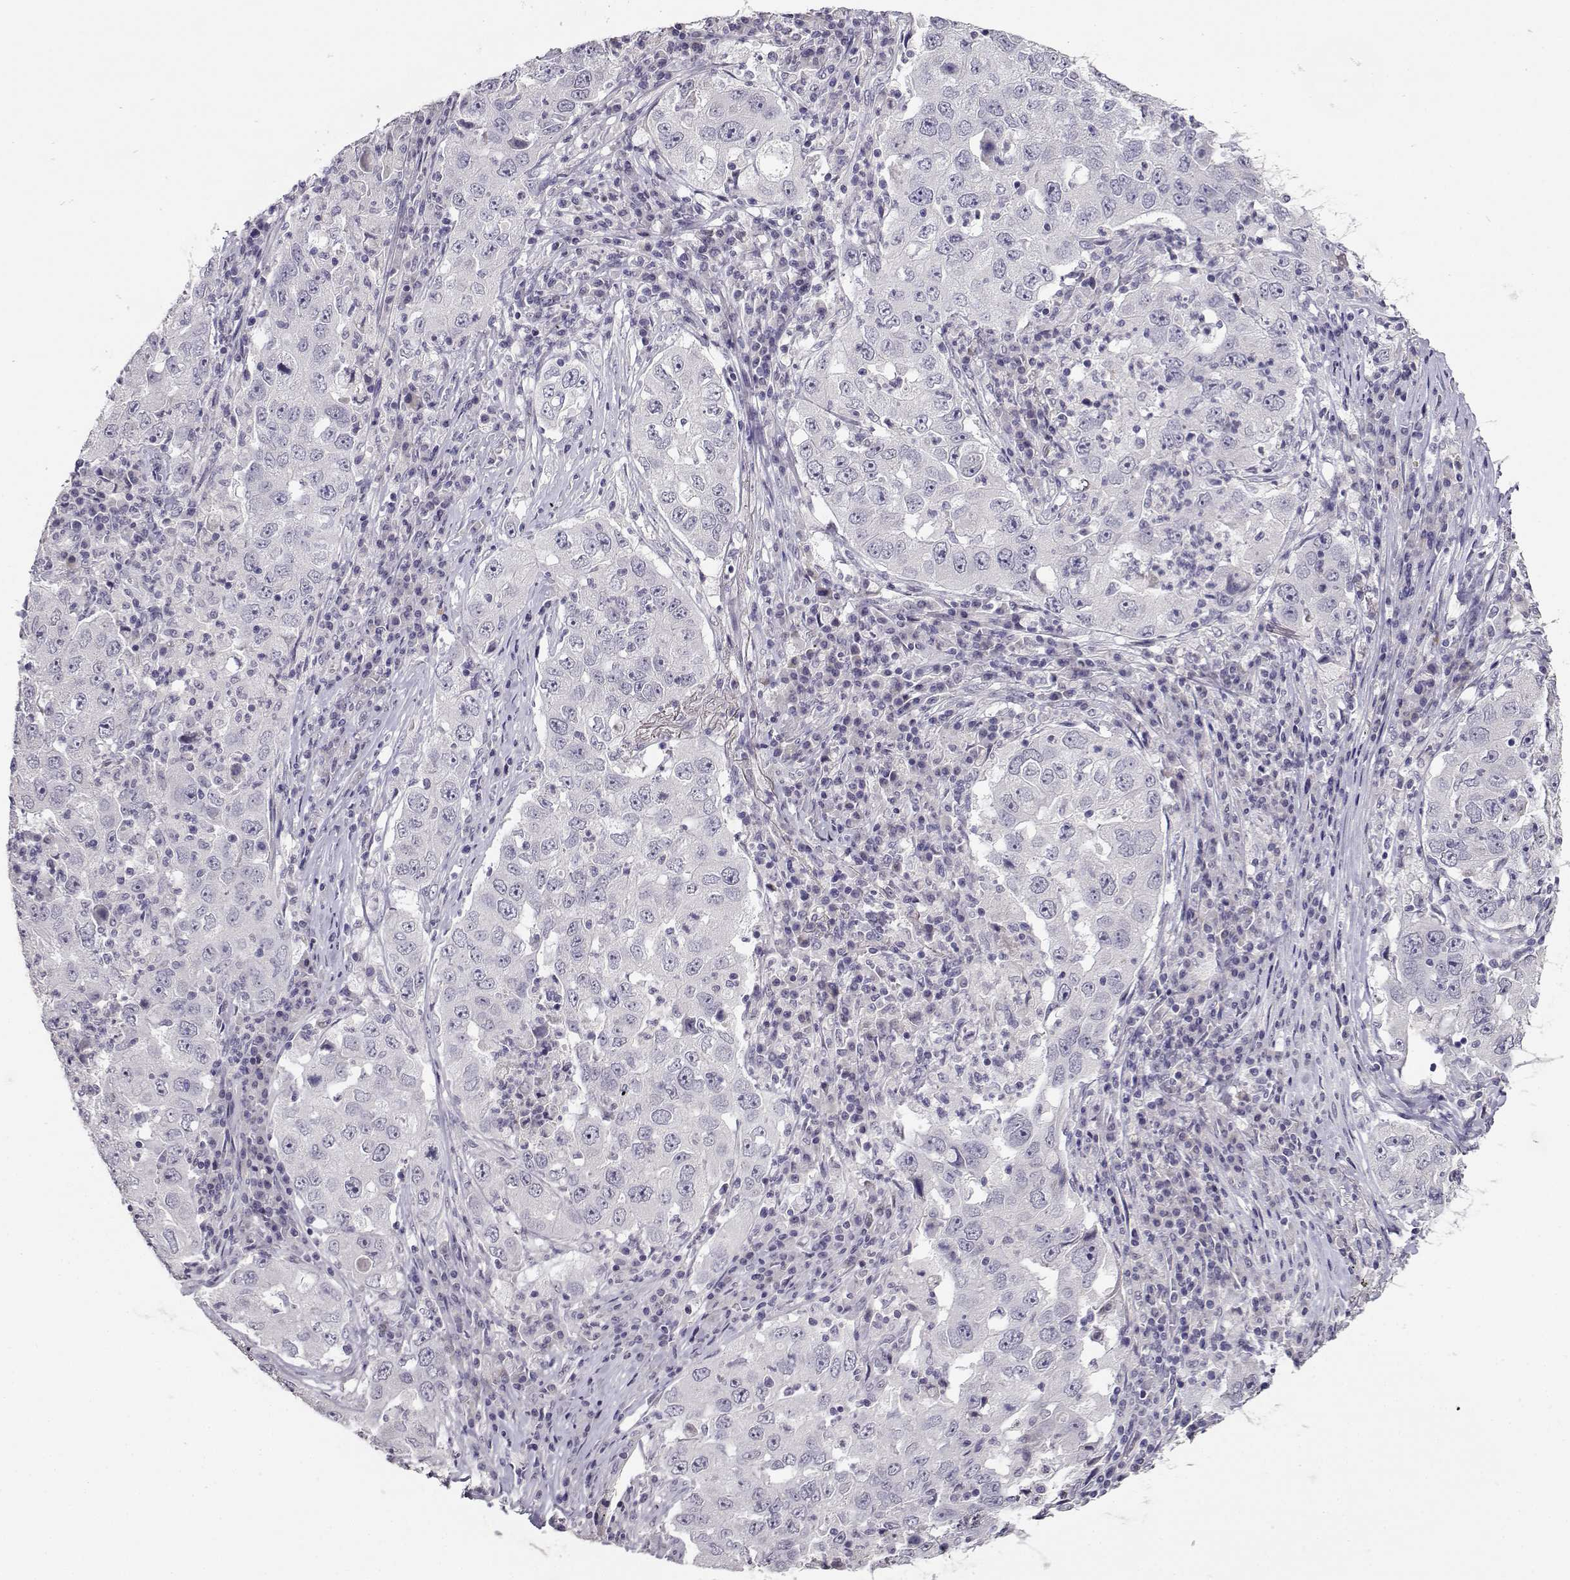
{"staining": {"intensity": "negative", "quantity": "none", "location": "none"}, "tissue": "lung cancer", "cell_type": "Tumor cells", "image_type": "cancer", "snomed": [{"axis": "morphology", "description": "Adenocarcinoma, NOS"}, {"axis": "topography", "description": "Lung"}], "caption": "A high-resolution photomicrograph shows immunohistochemistry (IHC) staining of lung cancer, which shows no significant expression in tumor cells. (DAB immunohistochemistry, high magnification).", "gene": "RHOXF2", "patient": {"sex": "male", "age": 73}}